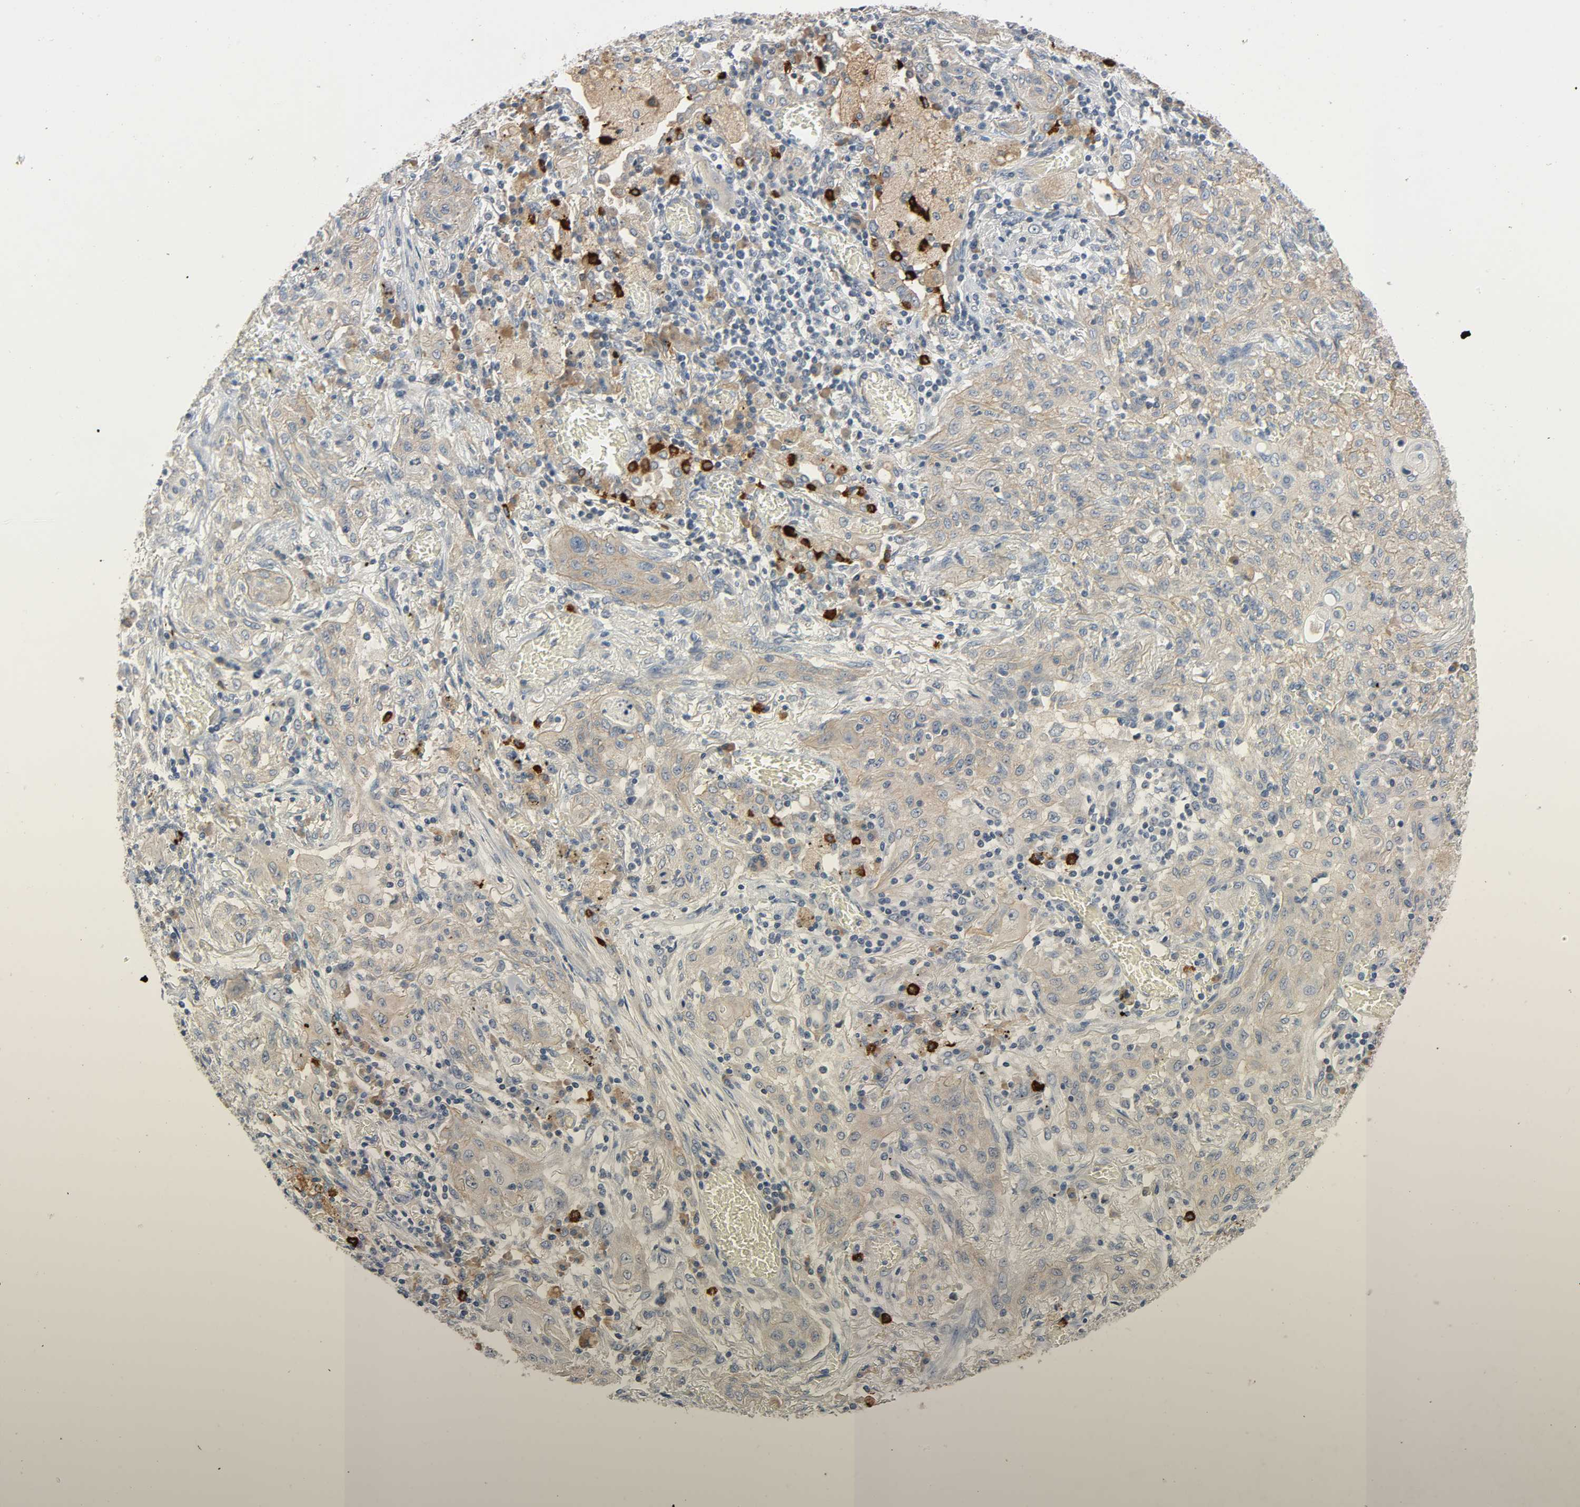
{"staining": {"intensity": "weak", "quantity": ">75%", "location": "cytoplasmic/membranous"}, "tissue": "lung cancer", "cell_type": "Tumor cells", "image_type": "cancer", "snomed": [{"axis": "morphology", "description": "Squamous cell carcinoma, NOS"}, {"axis": "topography", "description": "Lung"}], "caption": "Protein analysis of lung squamous cell carcinoma tissue exhibits weak cytoplasmic/membranous expression in approximately >75% of tumor cells.", "gene": "LIMCH1", "patient": {"sex": "female", "age": 47}}